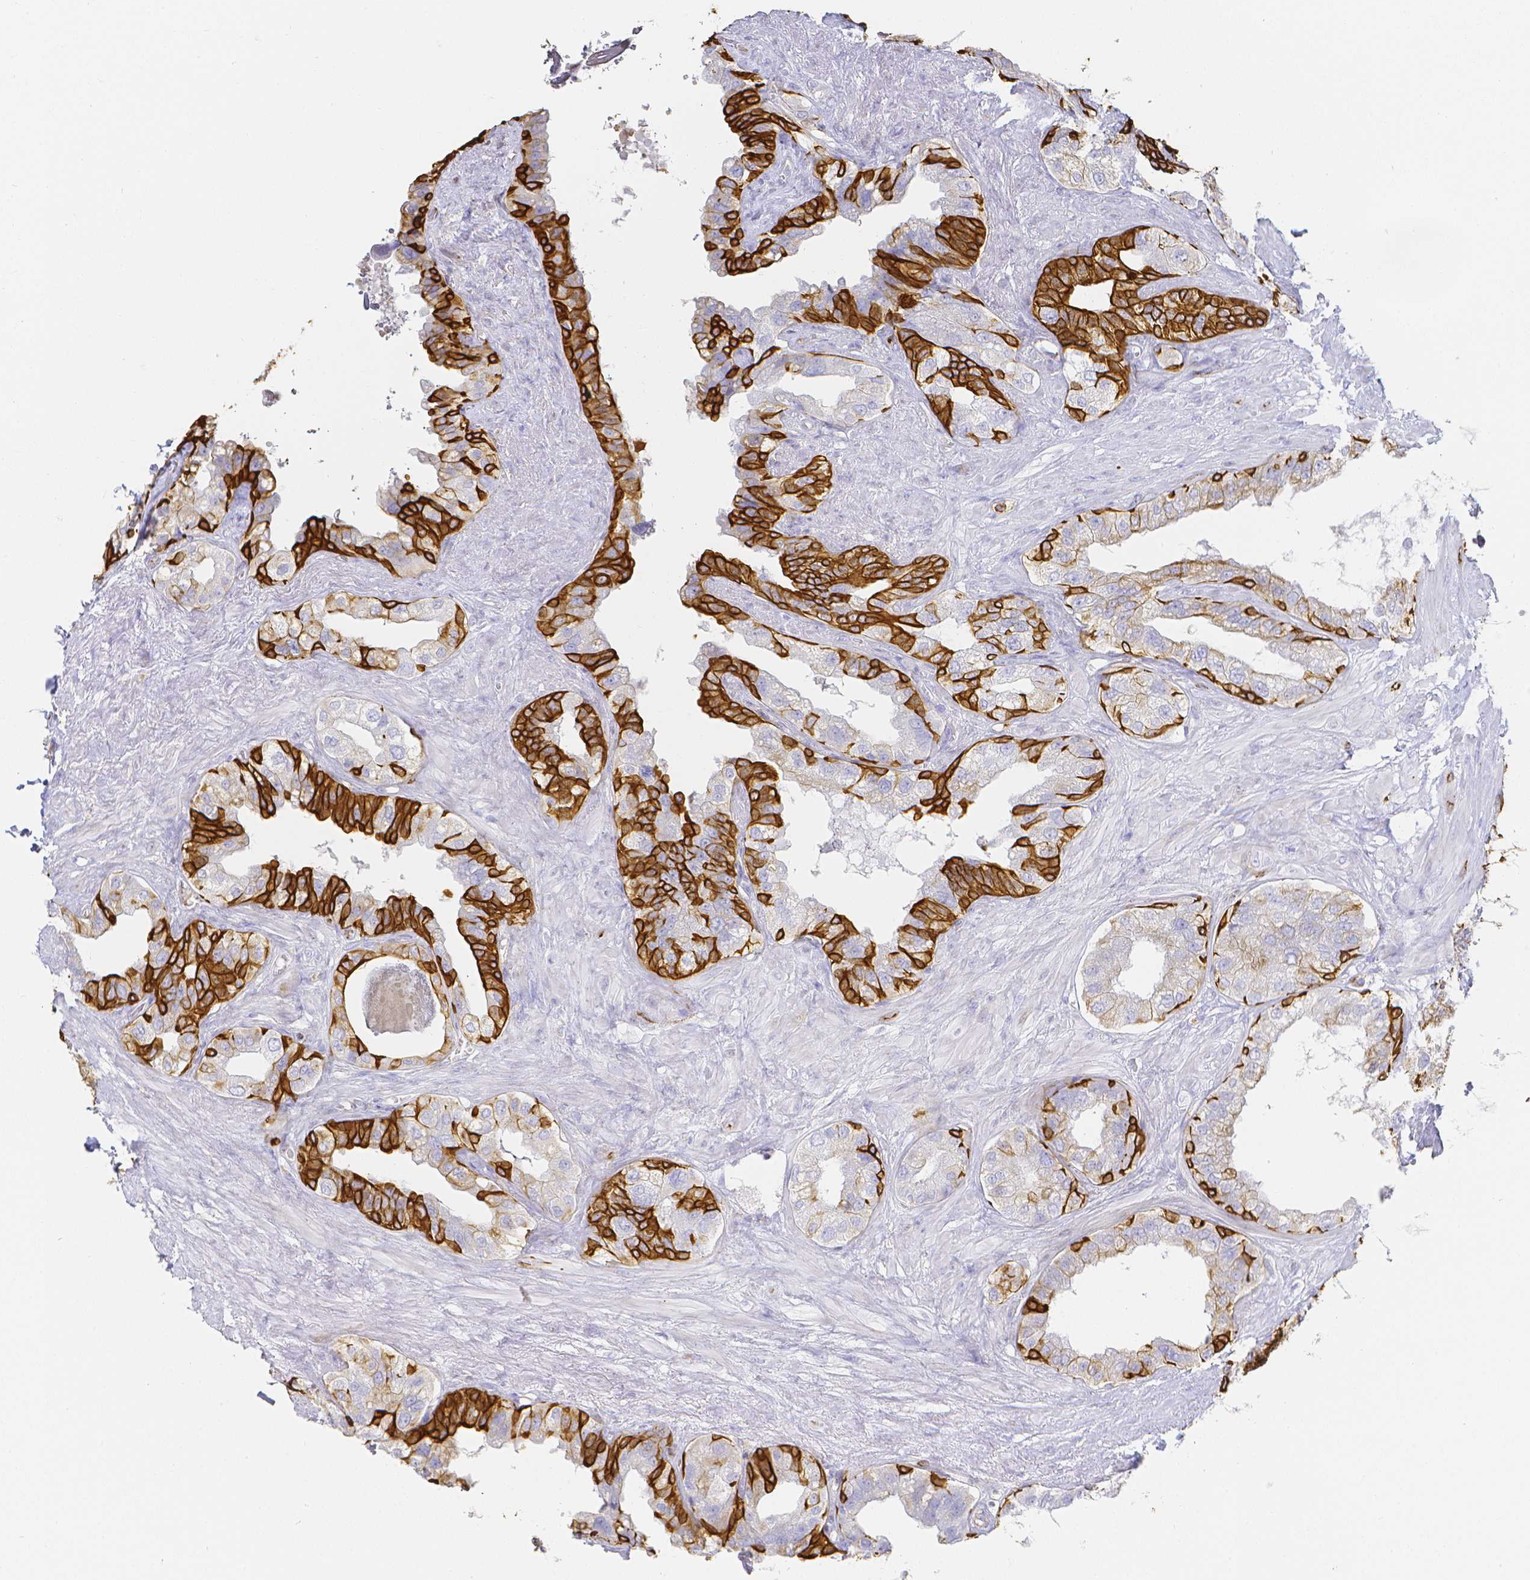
{"staining": {"intensity": "strong", "quantity": "25%-75%", "location": "cytoplasmic/membranous"}, "tissue": "seminal vesicle", "cell_type": "Glandular cells", "image_type": "normal", "snomed": [{"axis": "morphology", "description": "Normal tissue, NOS"}, {"axis": "topography", "description": "Seminal veicle"}, {"axis": "topography", "description": "Peripheral nerve tissue"}], "caption": "Immunohistochemistry (IHC) staining of normal seminal vesicle, which shows high levels of strong cytoplasmic/membranous staining in about 25%-75% of glandular cells indicating strong cytoplasmic/membranous protein expression. The staining was performed using DAB (3,3'-diaminobenzidine) (brown) for protein detection and nuclei were counterstained in hematoxylin (blue).", "gene": "SMURF1", "patient": {"sex": "male", "age": 76}}